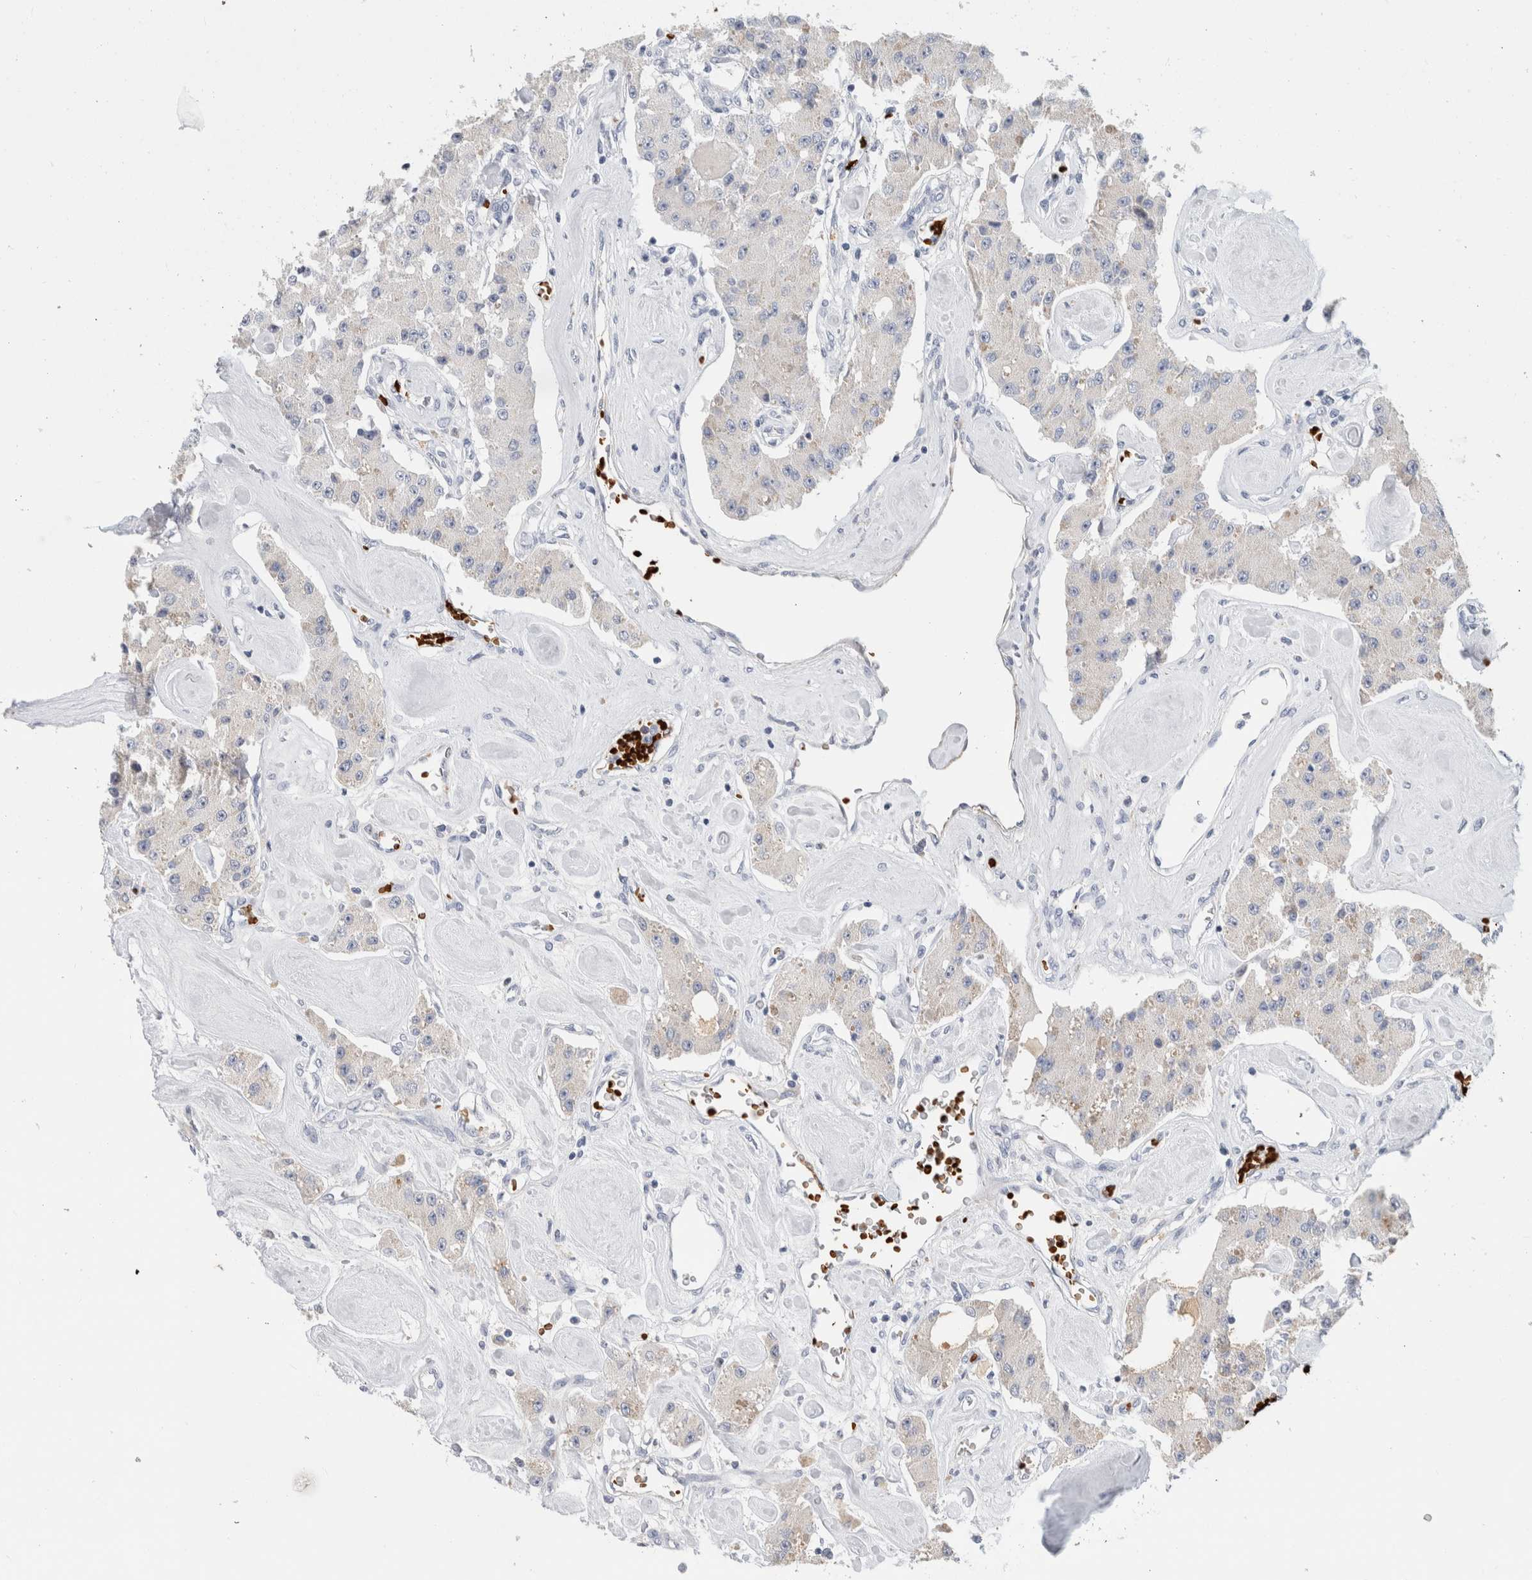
{"staining": {"intensity": "negative", "quantity": "none", "location": "none"}, "tissue": "carcinoid", "cell_type": "Tumor cells", "image_type": "cancer", "snomed": [{"axis": "morphology", "description": "Carcinoid, malignant, NOS"}, {"axis": "topography", "description": "Pancreas"}], "caption": "Histopathology image shows no protein staining in tumor cells of carcinoid tissue.", "gene": "CA1", "patient": {"sex": "male", "age": 41}}